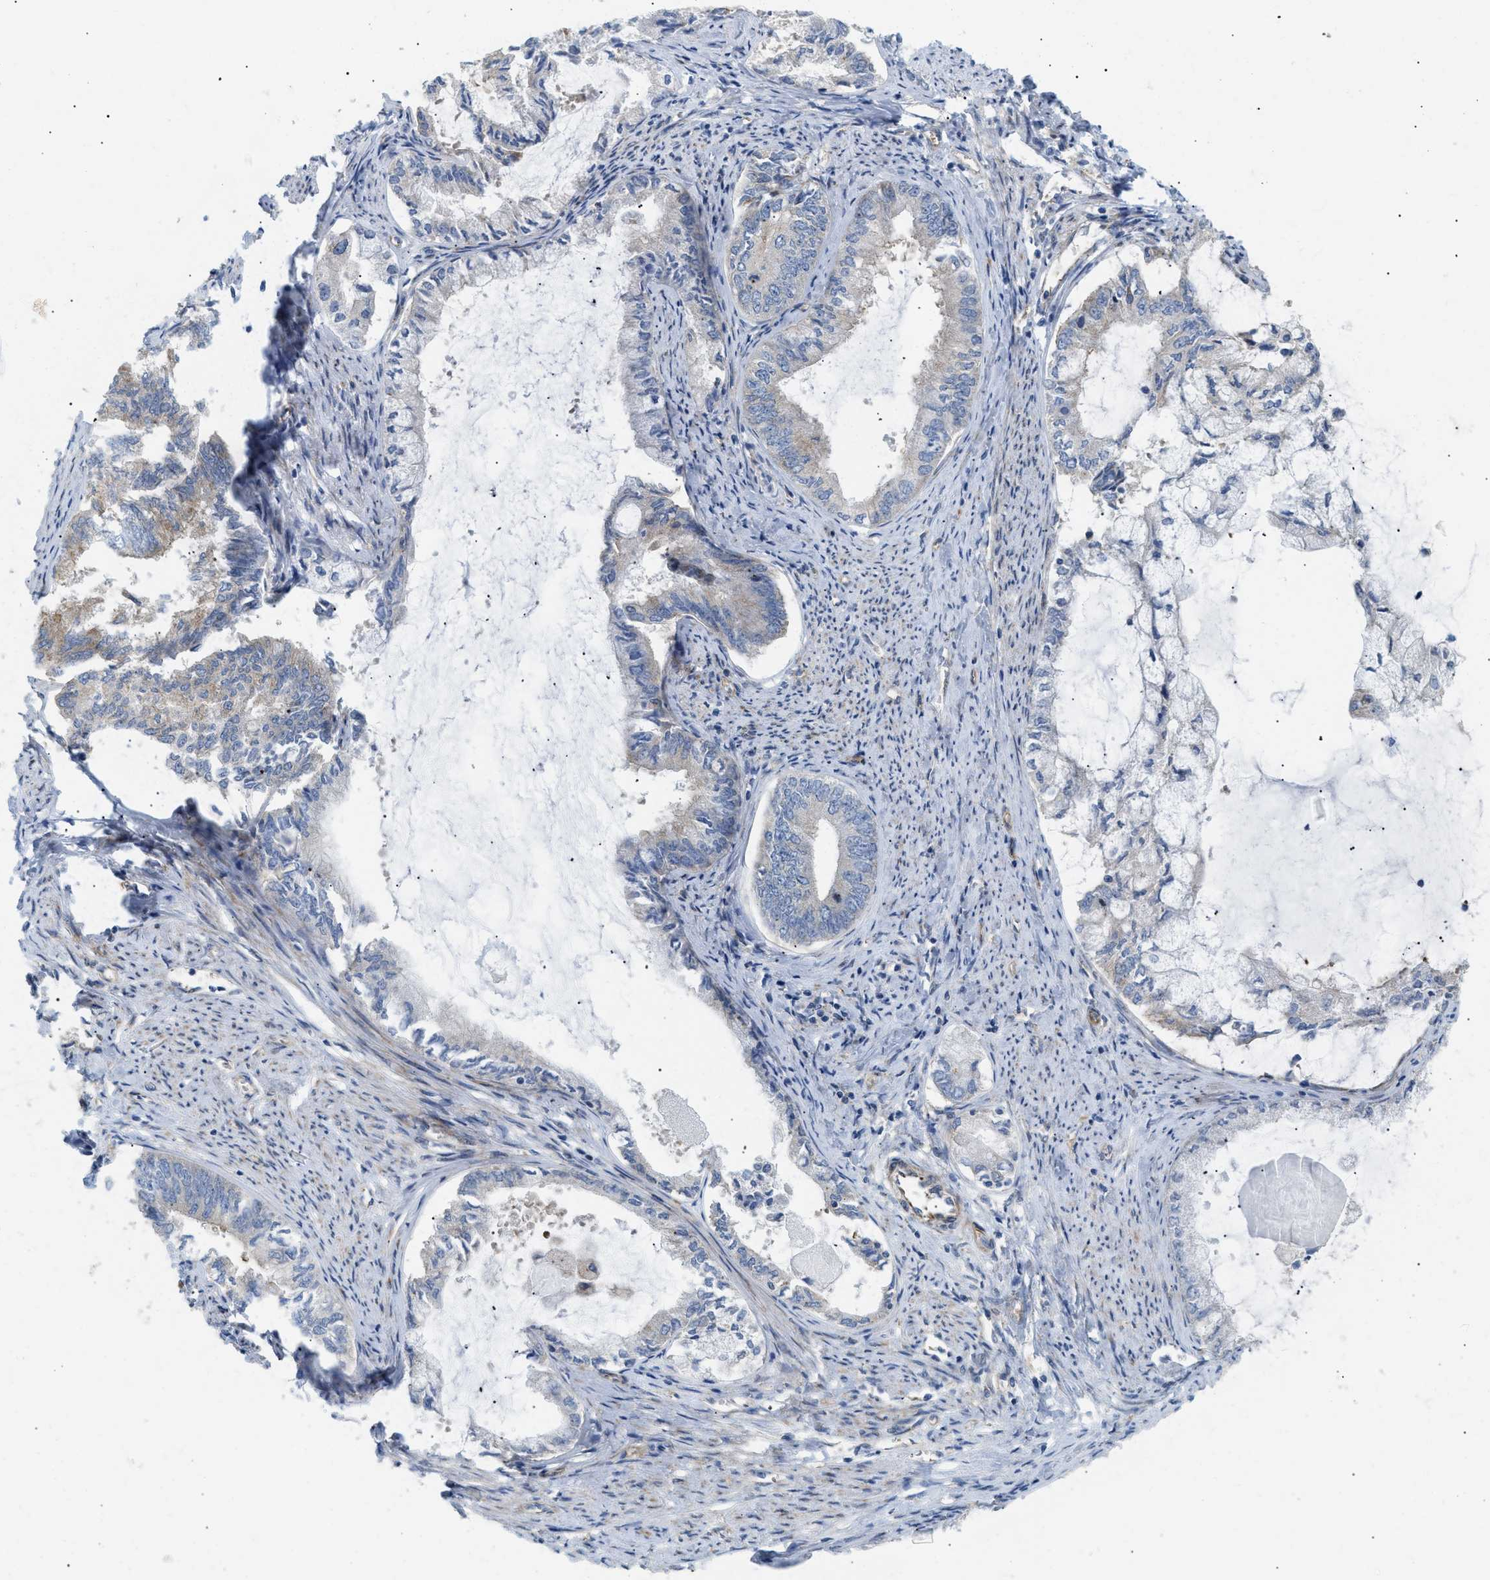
{"staining": {"intensity": "negative", "quantity": "none", "location": "none"}, "tissue": "endometrial cancer", "cell_type": "Tumor cells", "image_type": "cancer", "snomed": [{"axis": "morphology", "description": "Adenocarcinoma, NOS"}, {"axis": "topography", "description": "Endometrium"}], "caption": "Immunohistochemical staining of human endometrial cancer shows no significant staining in tumor cells. The staining was performed using DAB to visualize the protein expression in brown, while the nuclei were stained in blue with hematoxylin (Magnification: 20x).", "gene": "DCTN4", "patient": {"sex": "female", "age": 86}}